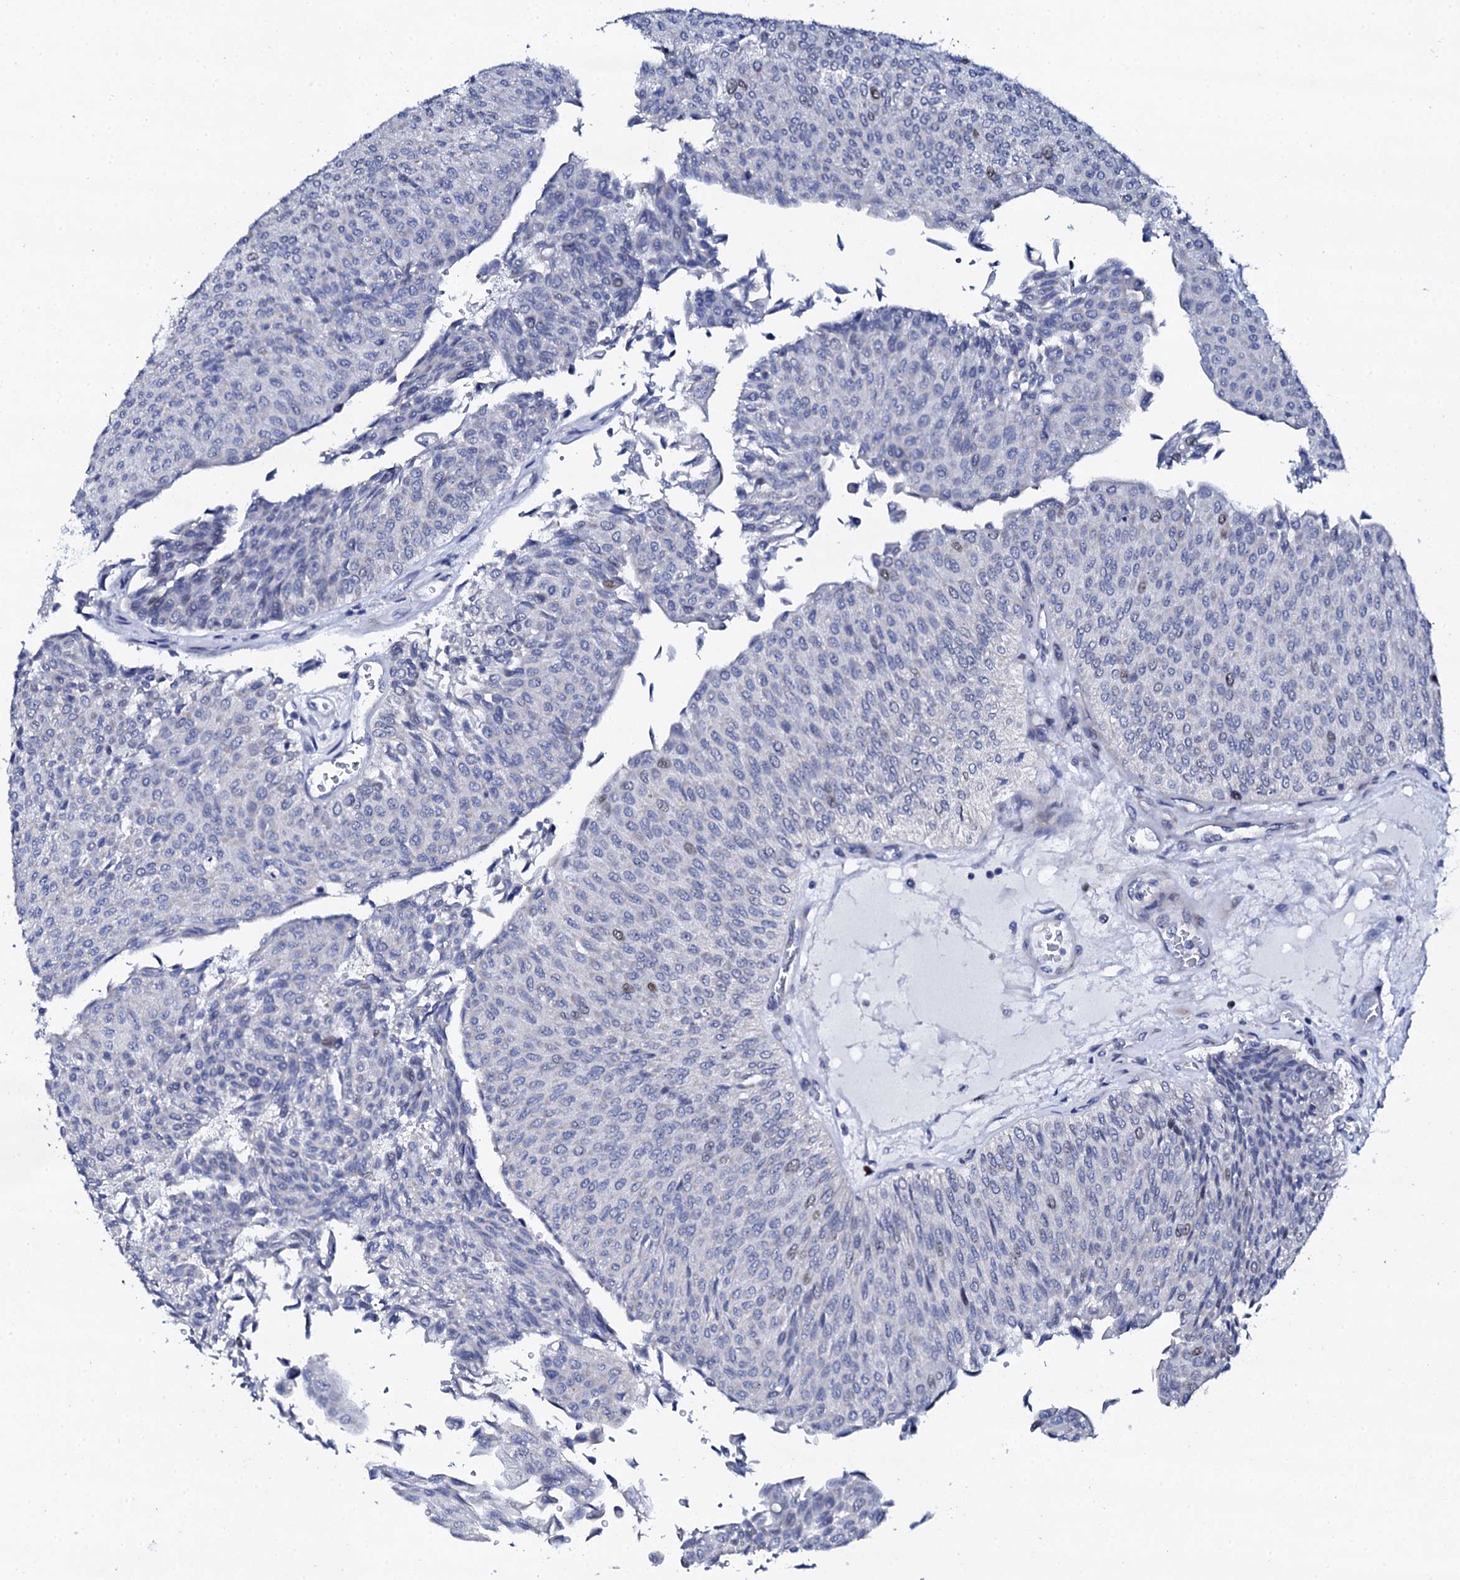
{"staining": {"intensity": "weak", "quantity": "<25%", "location": "nuclear"}, "tissue": "urothelial cancer", "cell_type": "Tumor cells", "image_type": "cancer", "snomed": [{"axis": "morphology", "description": "Urothelial carcinoma, Low grade"}, {"axis": "topography", "description": "Urinary bladder"}], "caption": "Urothelial cancer was stained to show a protein in brown. There is no significant expression in tumor cells.", "gene": "NUDT13", "patient": {"sex": "male", "age": 78}}